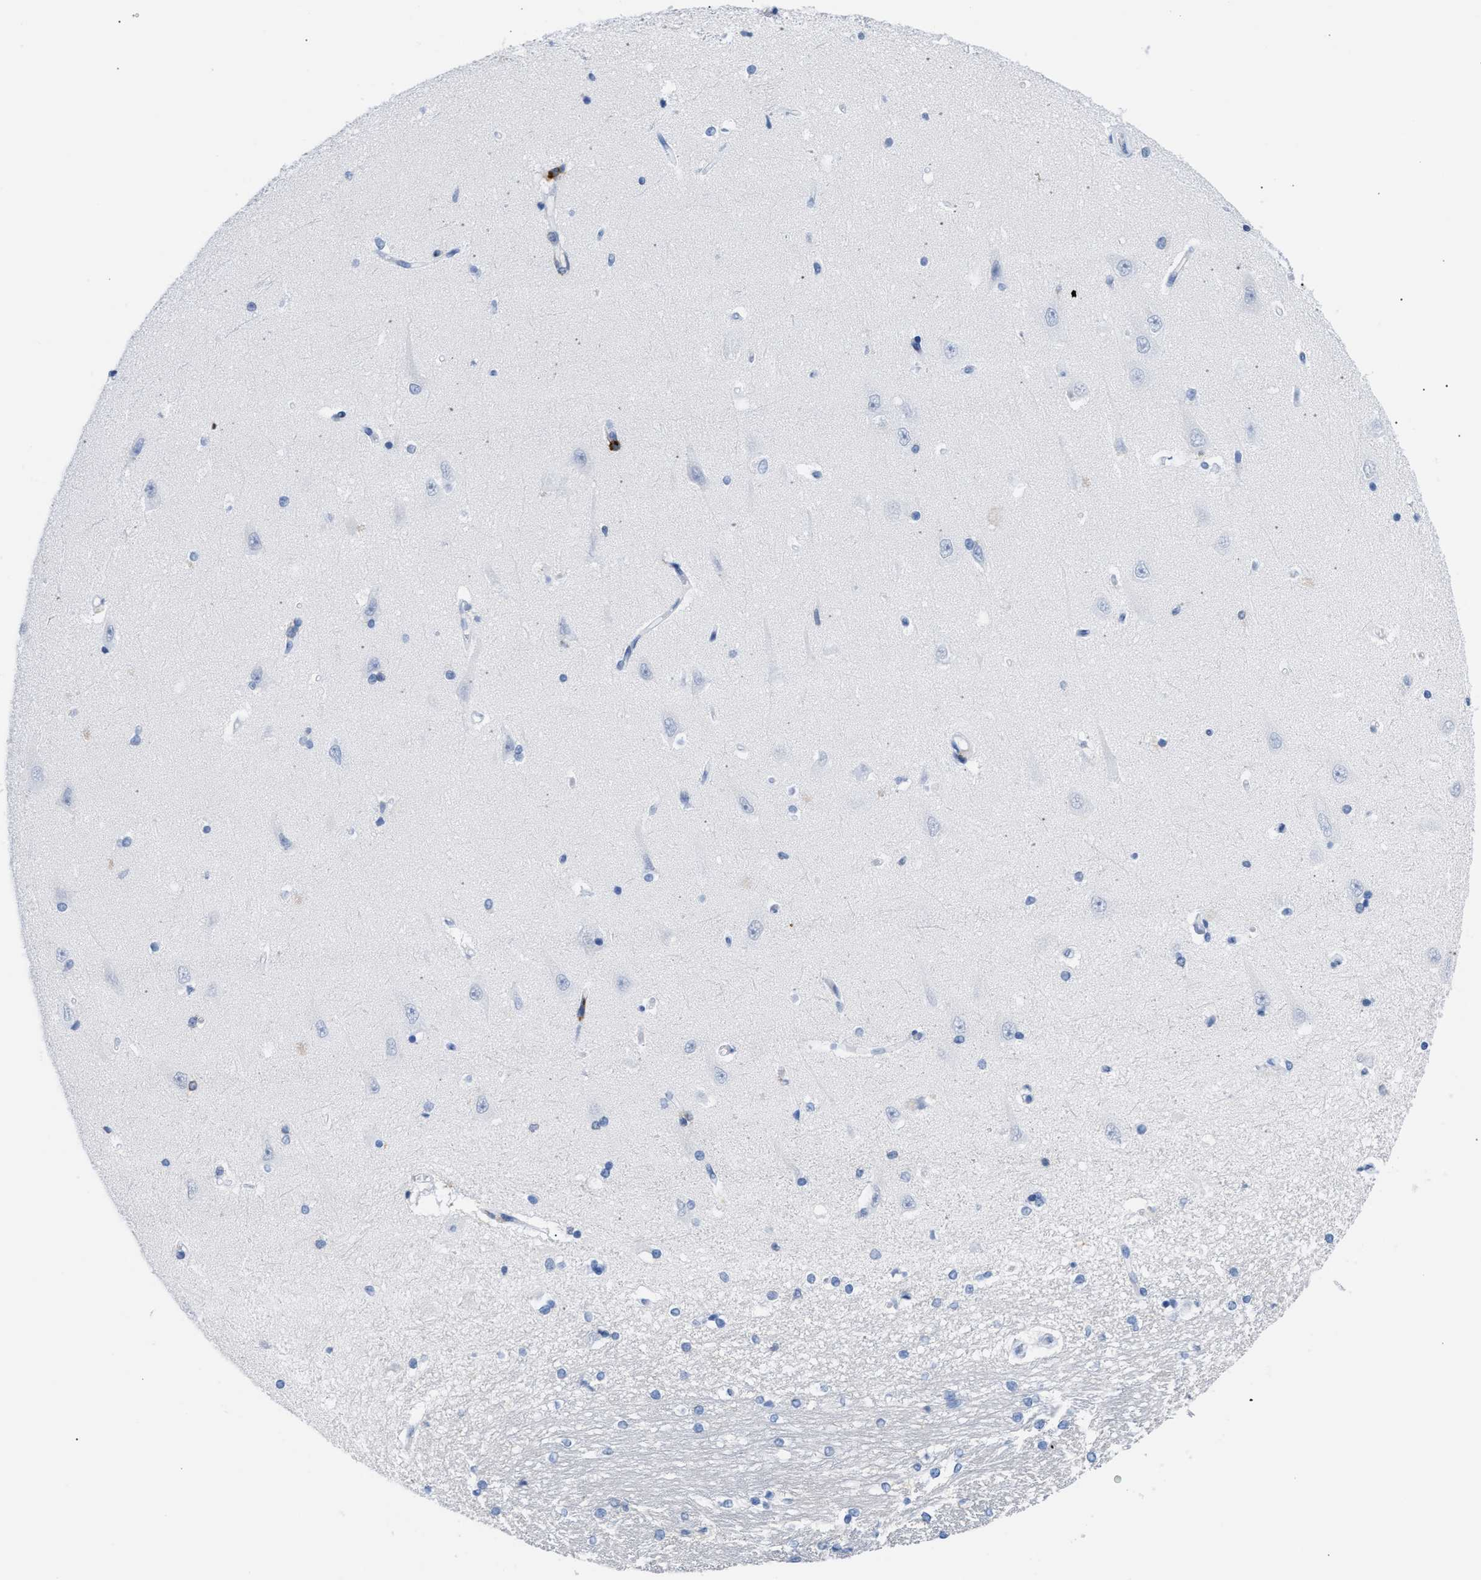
{"staining": {"intensity": "negative", "quantity": "none", "location": "none"}, "tissue": "hippocampus", "cell_type": "Glial cells", "image_type": "normal", "snomed": [{"axis": "morphology", "description": "Normal tissue, NOS"}, {"axis": "topography", "description": "Hippocampus"}], "caption": "An immunohistochemistry image of unremarkable hippocampus is shown. There is no staining in glial cells of hippocampus.", "gene": "LCP1", "patient": {"sex": "male", "age": 45}}